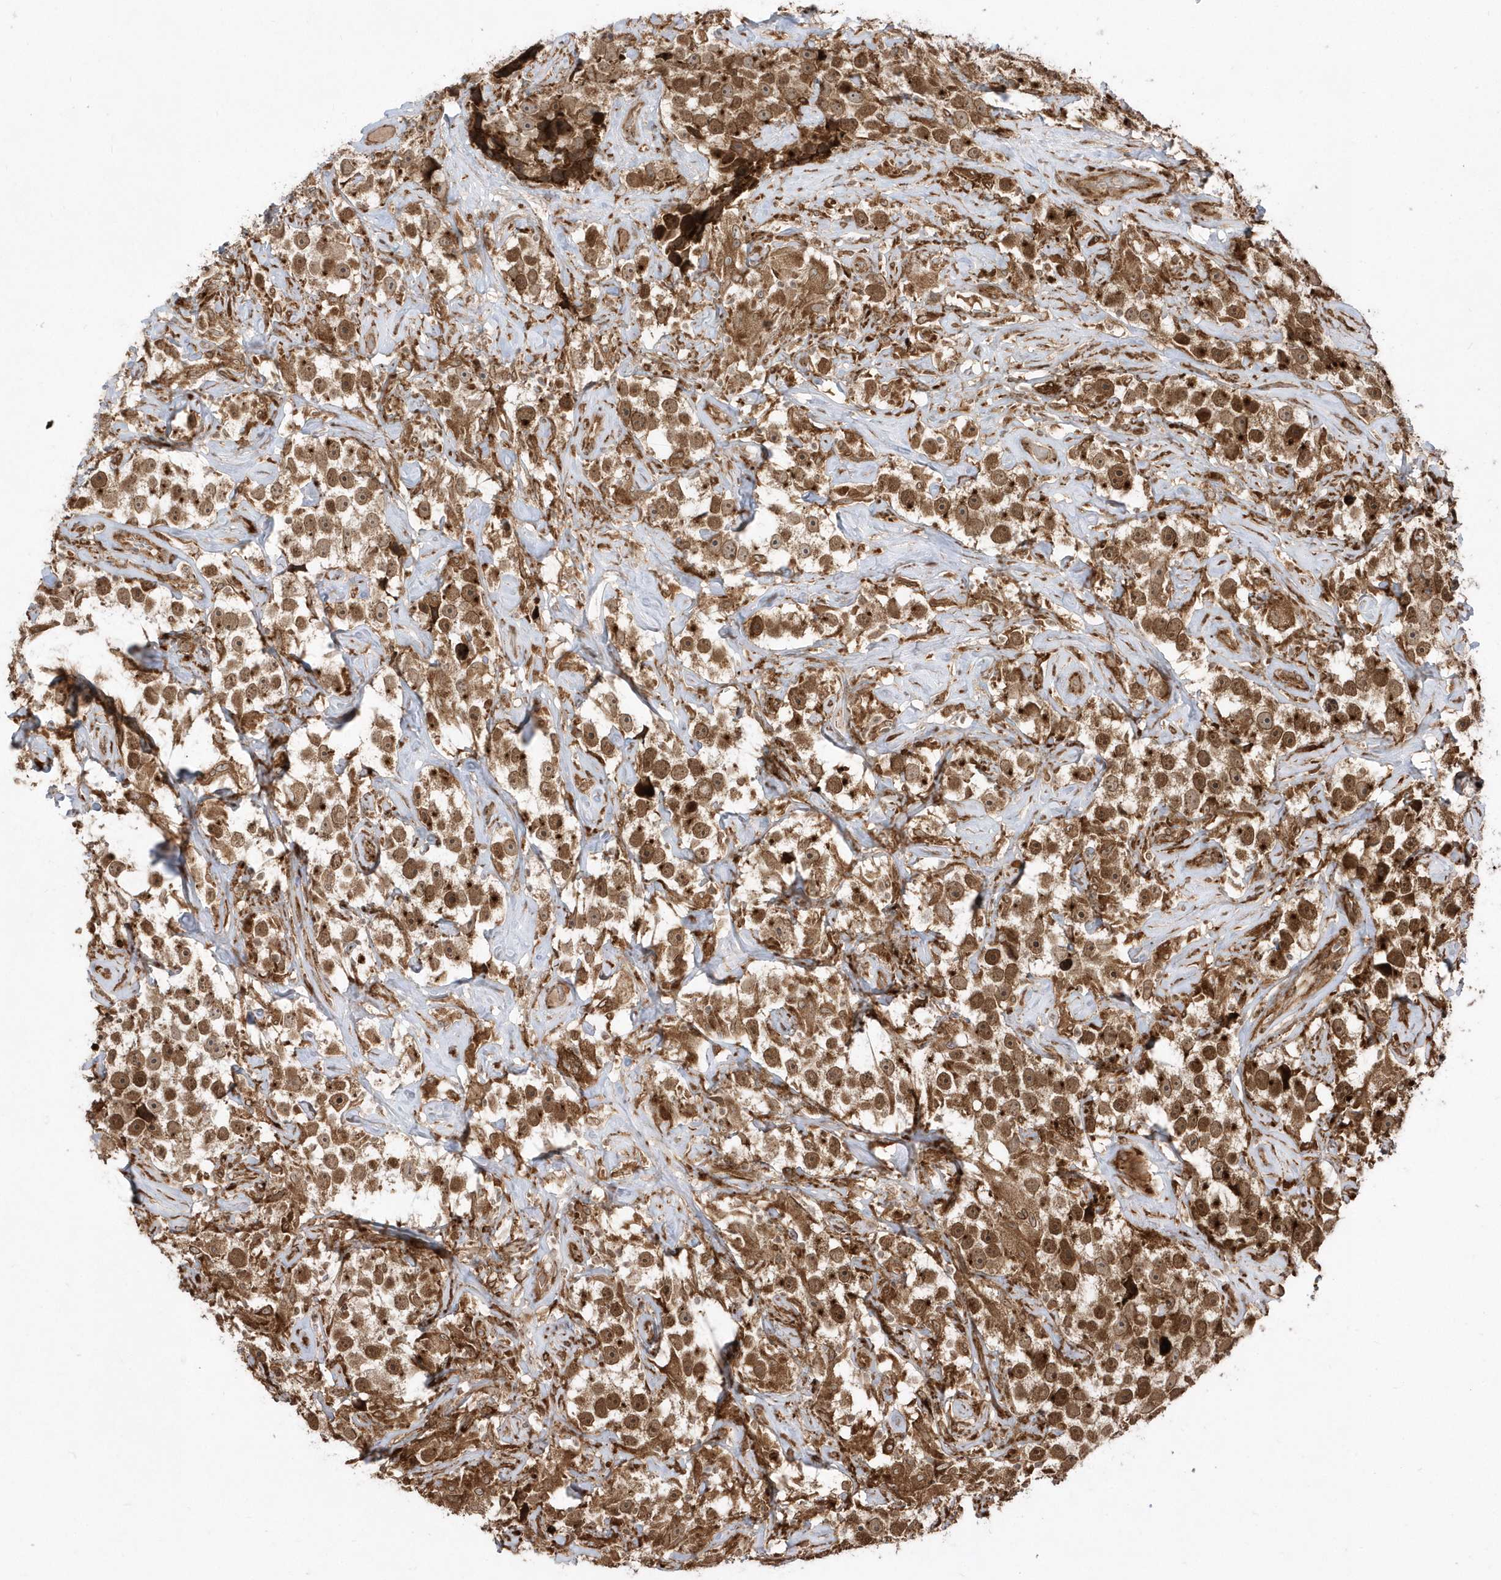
{"staining": {"intensity": "moderate", "quantity": ">75%", "location": "cytoplasmic/membranous,nuclear"}, "tissue": "testis cancer", "cell_type": "Tumor cells", "image_type": "cancer", "snomed": [{"axis": "morphology", "description": "Seminoma, NOS"}, {"axis": "topography", "description": "Testis"}], "caption": "A brown stain shows moderate cytoplasmic/membranous and nuclear expression of a protein in testis cancer tumor cells.", "gene": "EPC2", "patient": {"sex": "male", "age": 49}}